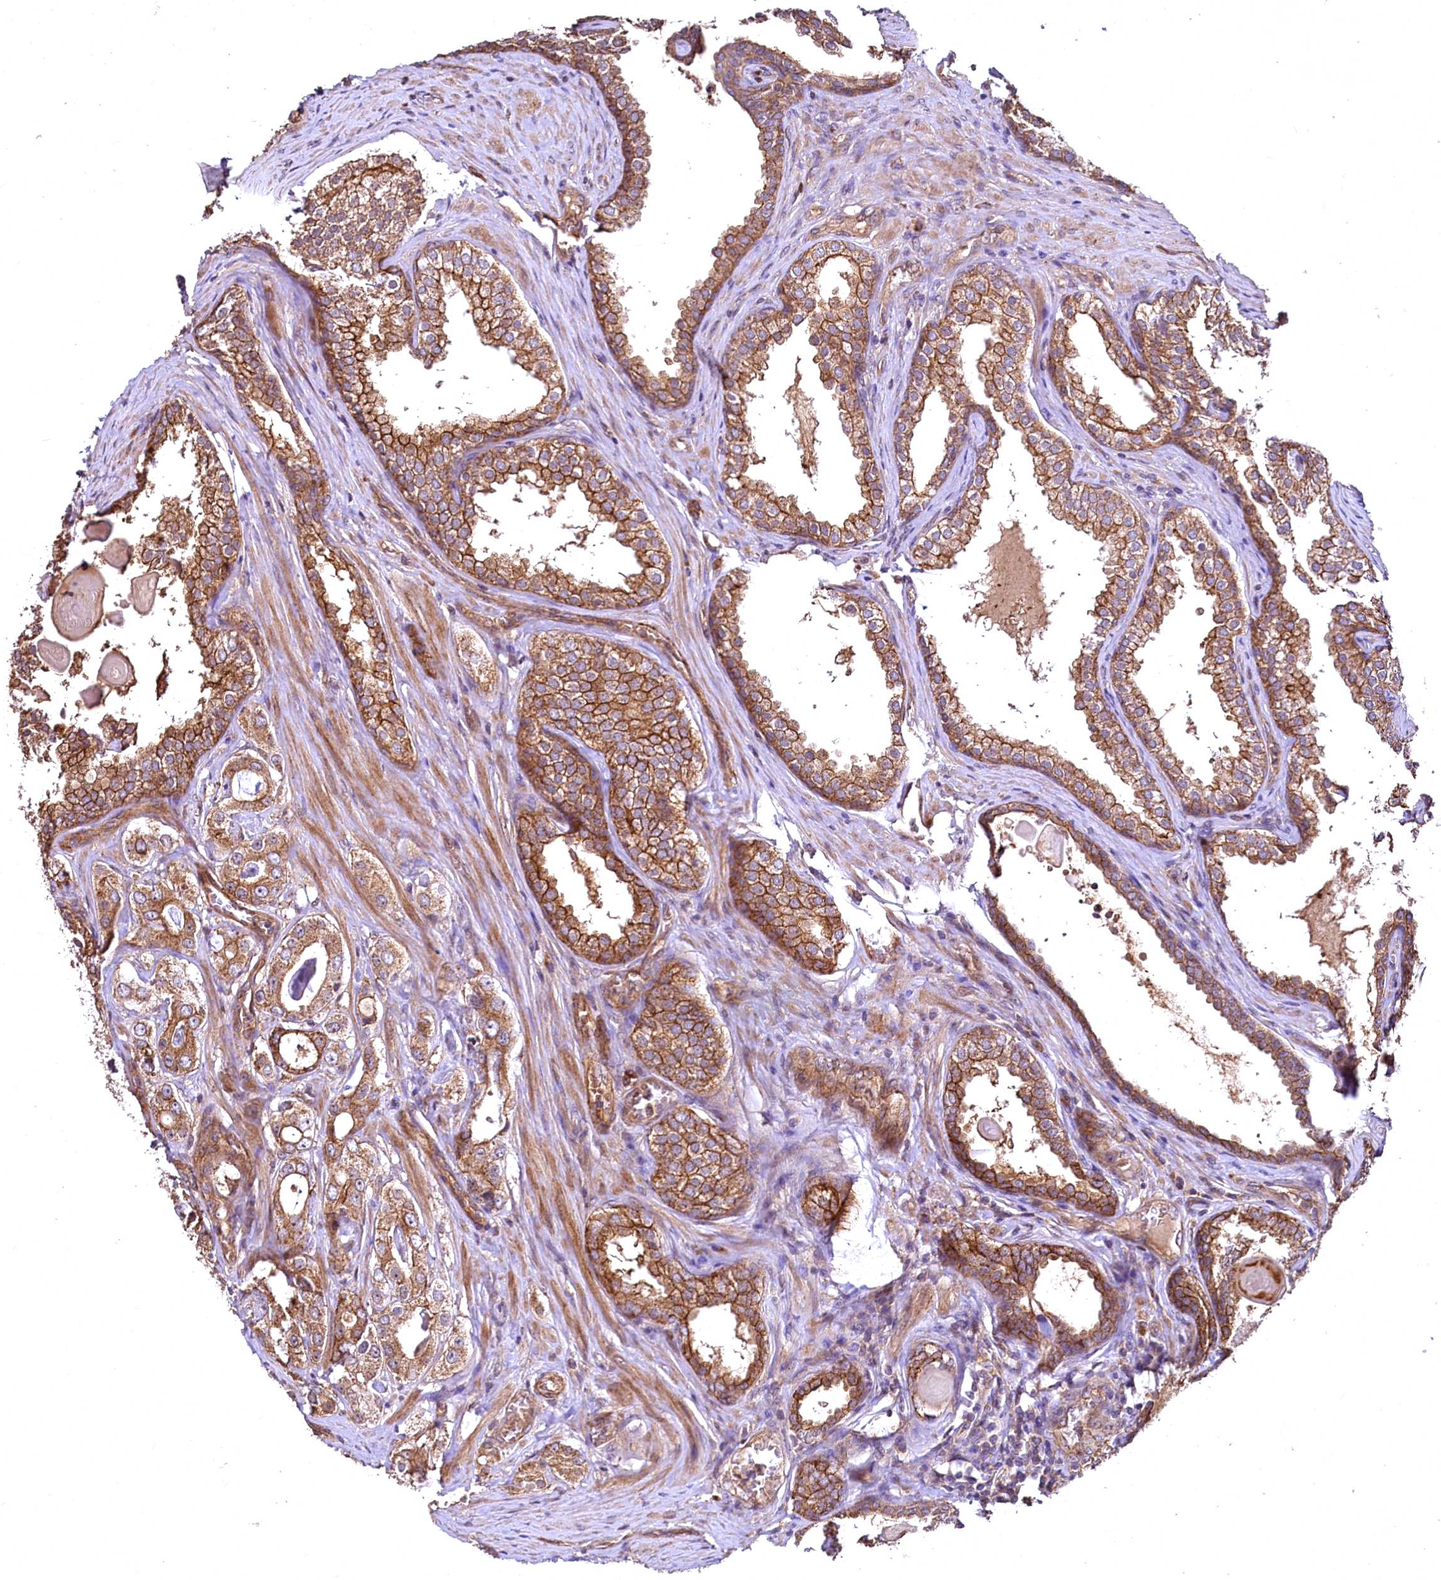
{"staining": {"intensity": "moderate", "quantity": ">75%", "location": "cytoplasmic/membranous"}, "tissue": "prostate cancer", "cell_type": "Tumor cells", "image_type": "cancer", "snomed": [{"axis": "morphology", "description": "Adenocarcinoma, High grade"}, {"axis": "topography", "description": "Prostate"}], "caption": "The histopathology image demonstrates immunohistochemical staining of prostate cancer. There is moderate cytoplasmic/membranous expression is present in approximately >75% of tumor cells.", "gene": "TBCEL", "patient": {"sex": "male", "age": 63}}